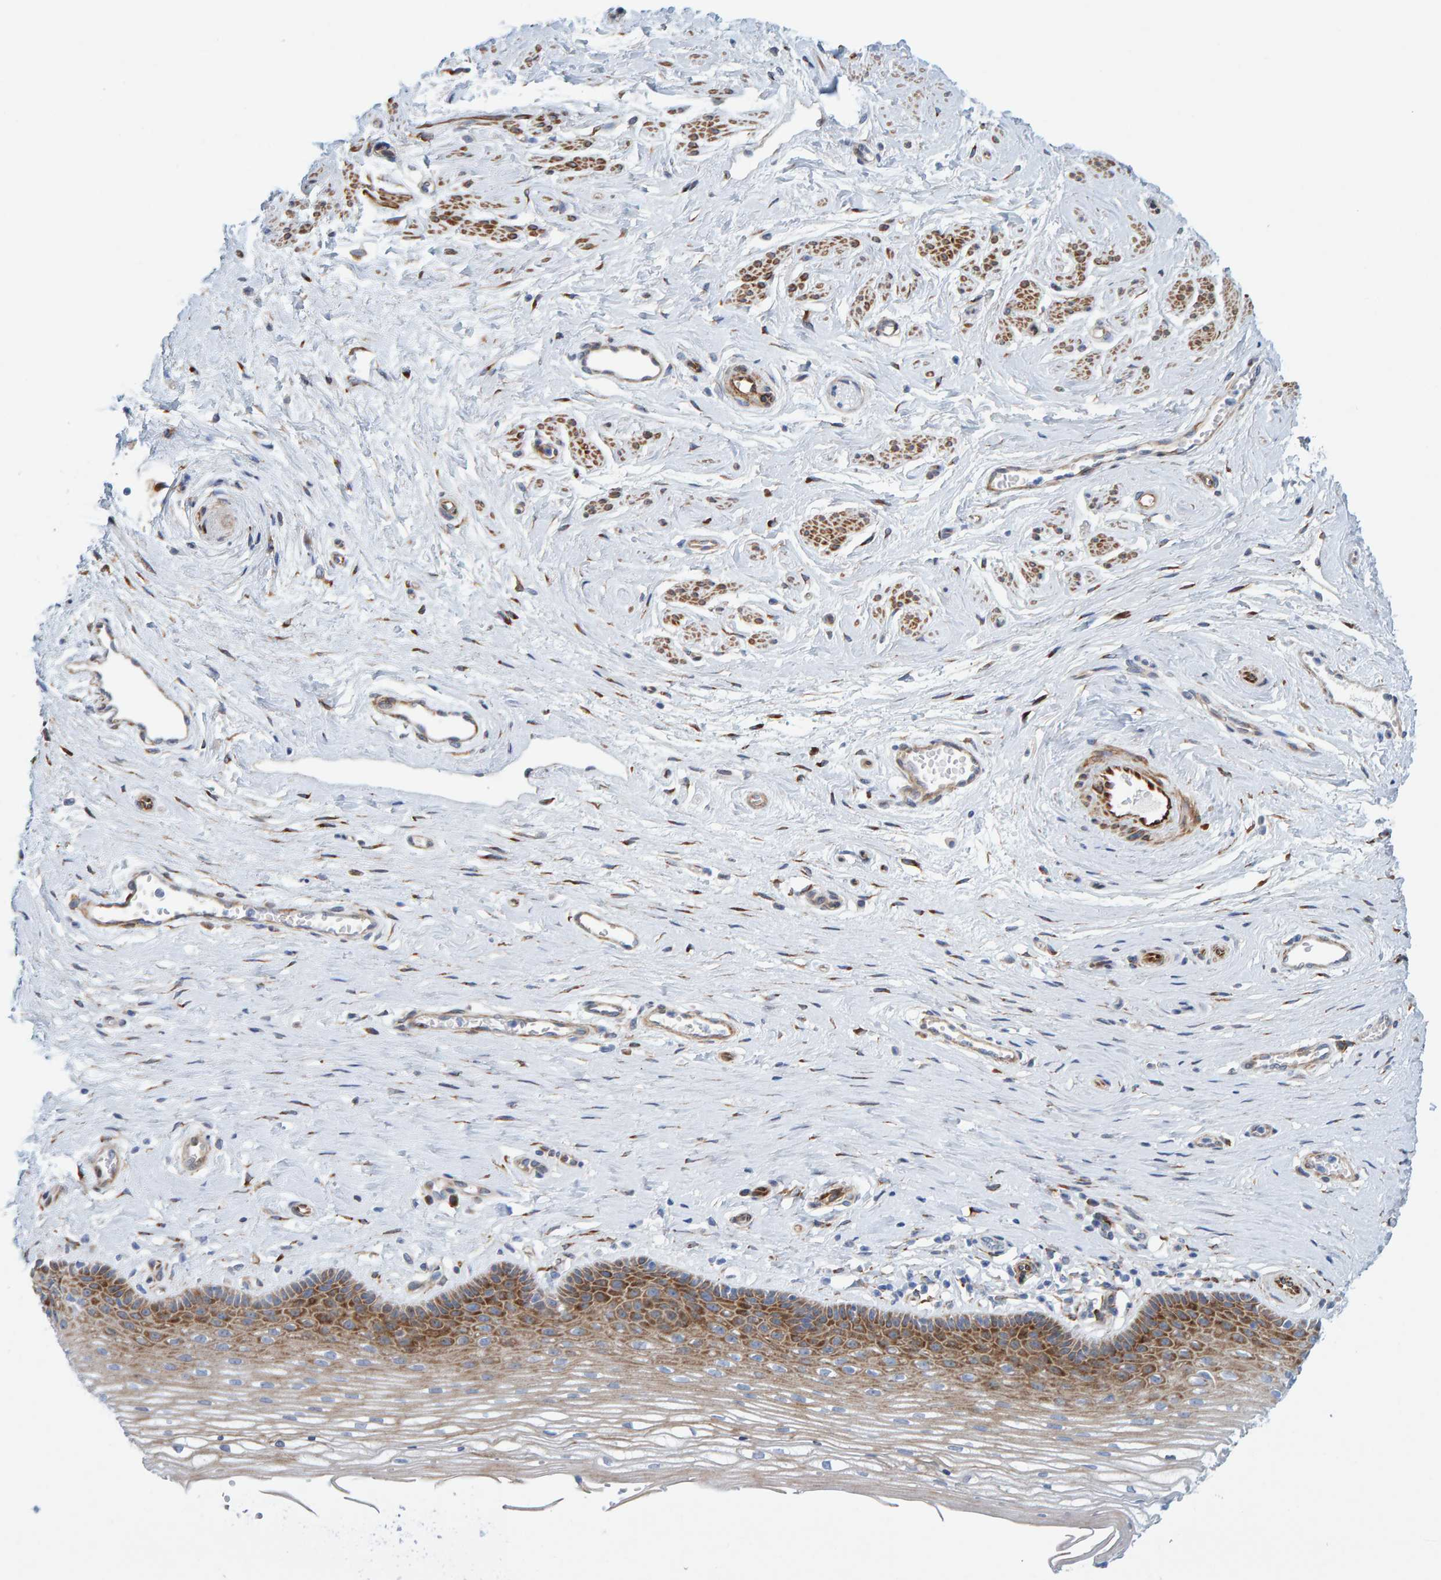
{"staining": {"intensity": "moderate", "quantity": "25%-75%", "location": "cytoplasmic/membranous"}, "tissue": "vagina", "cell_type": "Squamous epithelial cells", "image_type": "normal", "snomed": [{"axis": "morphology", "description": "Normal tissue, NOS"}, {"axis": "topography", "description": "Vagina"}], "caption": "Immunohistochemical staining of benign human vagina demonstrates medium levels of moderate cytoplasmic/membranous expression in about 25%-75% of squamous epithelial cells. The protein is shown in brown color, while the nuclei are stained blue.", "gene": "MMP16", "patient": {"sex": "female", "age": 46}}